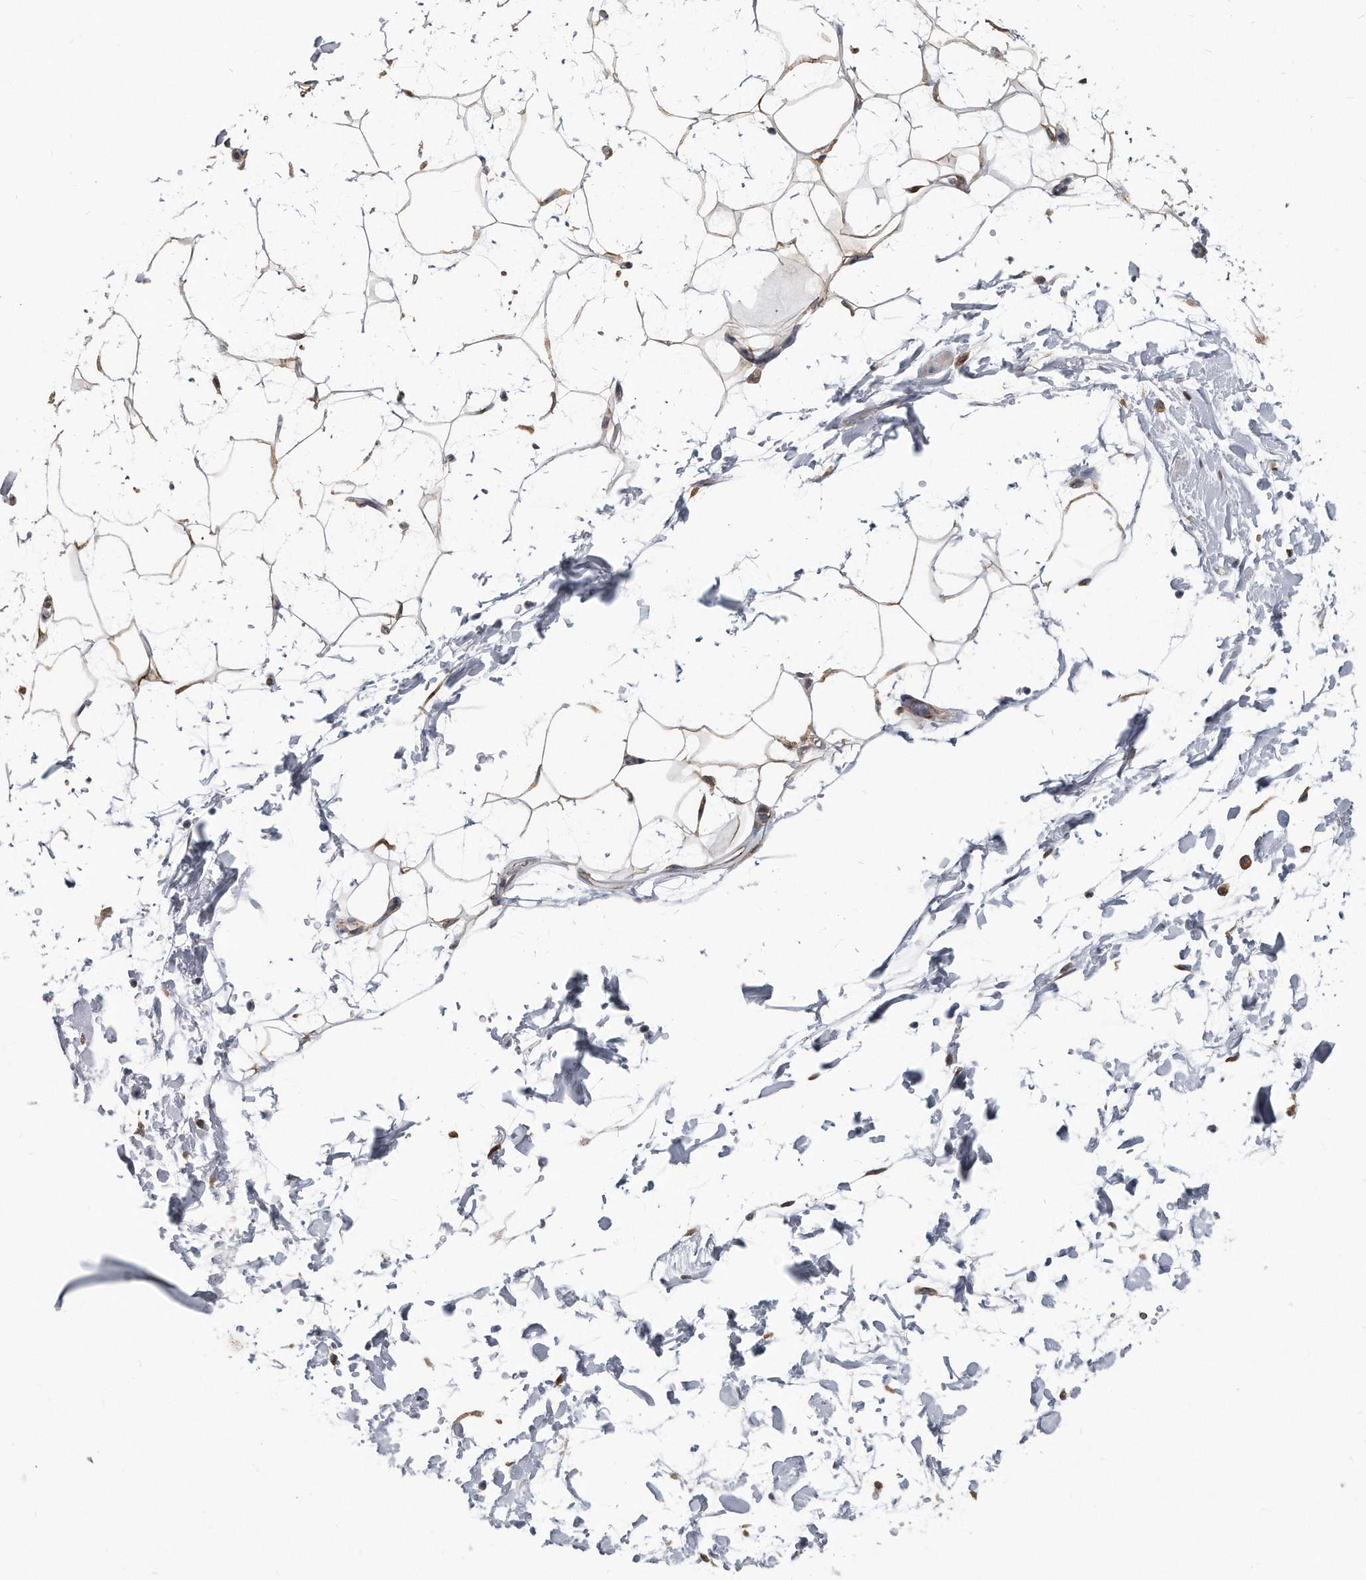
{"staining": {"intensity": "negative", "quantity": "none", "location": "none"}, "tissue": "adipose tissue", "cell_type": "Adipocytes", "image_type": "normal", "snomed": [{"axis": "morphology", "description": "Normal tissue, NOS"}, {"axis": "topography", "description": "Soft tissue"}], "caption": "IHC photomicrograph of normal adipose tissue stained for a protein (brown), which exhibits no positivity in adipocytes.", "gene": "CCDC47", "patient": {"sex": "male", "age": 72}}